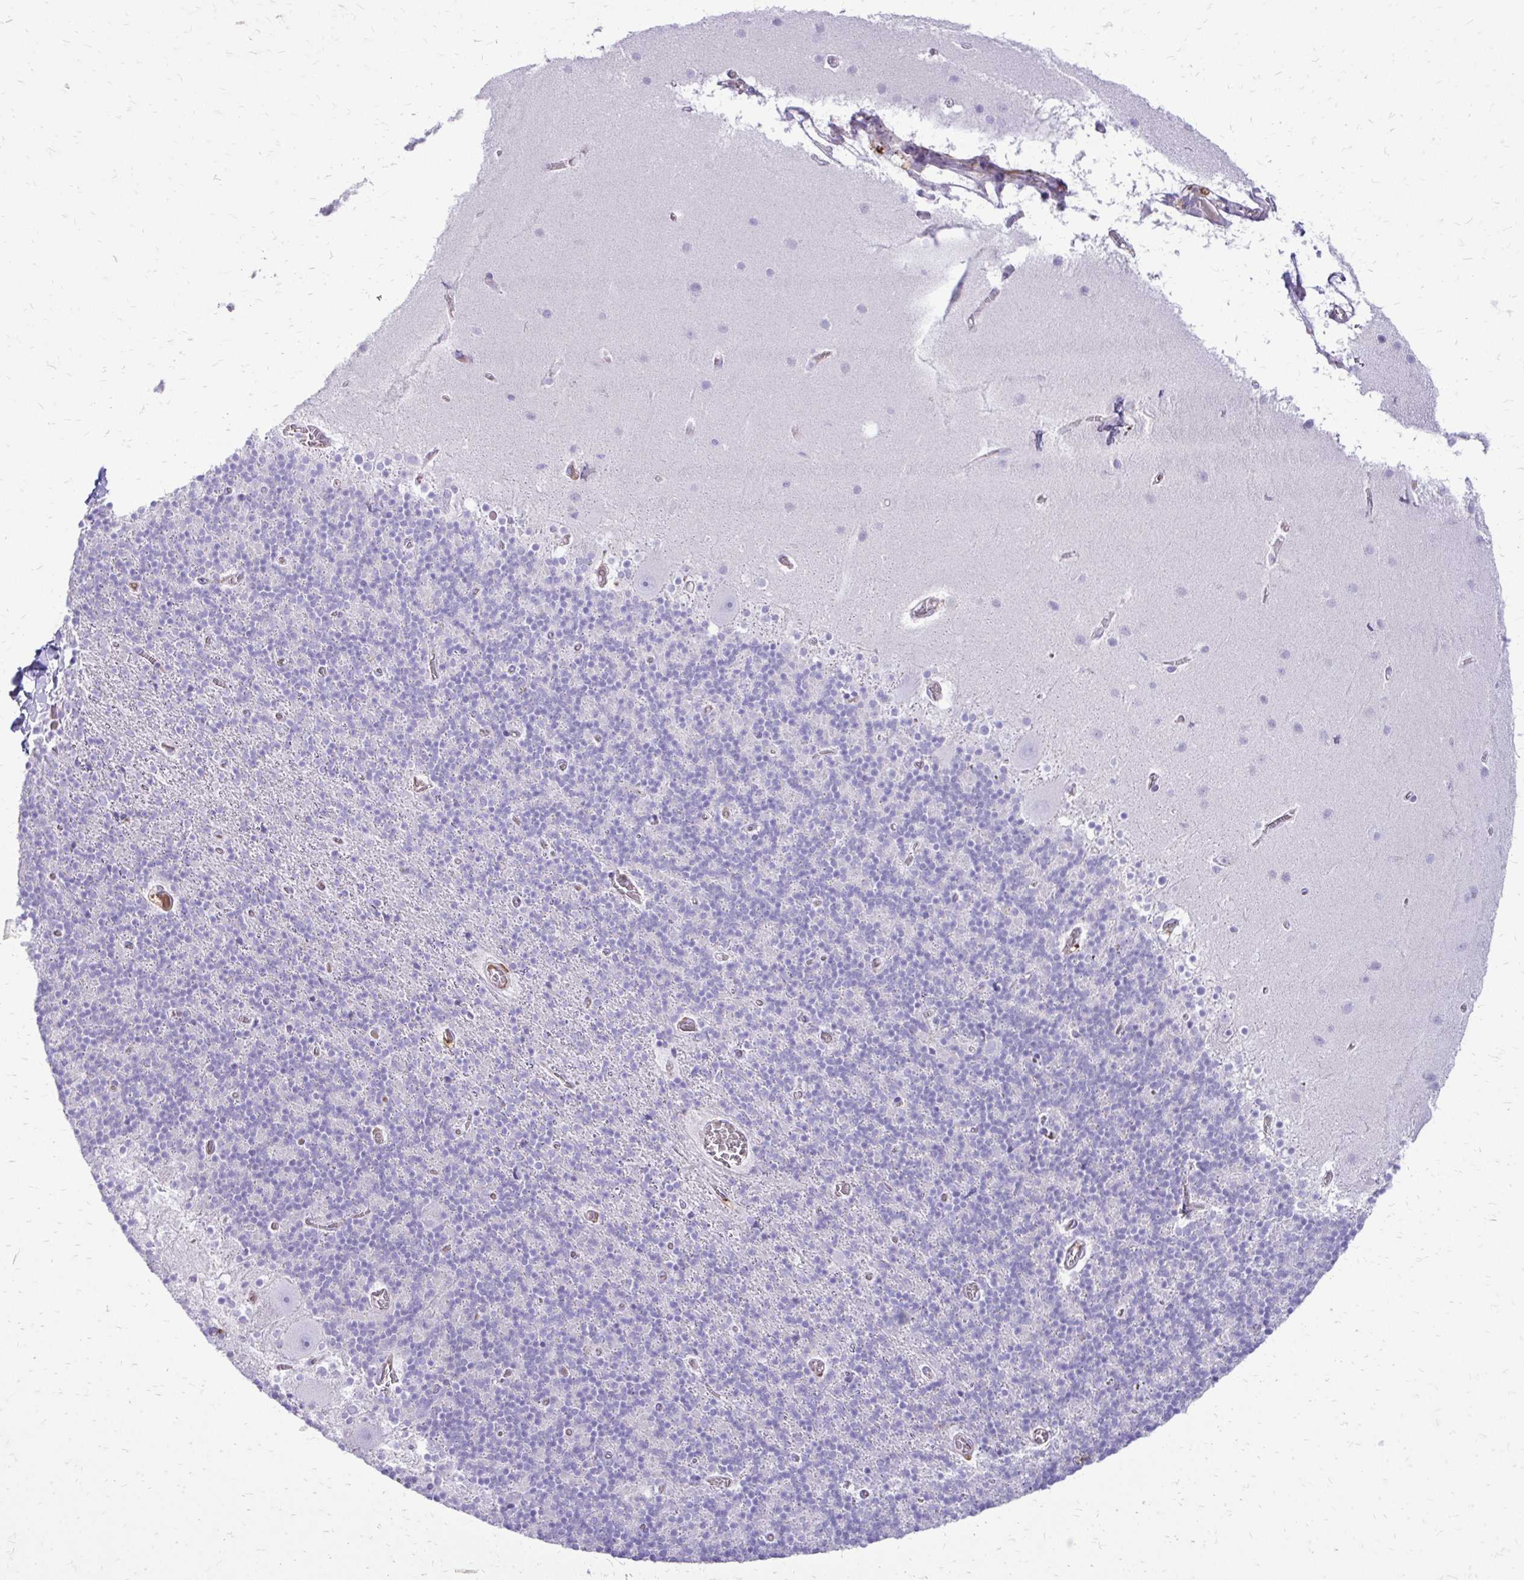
{"staining": {"intensity": "negative", "quantity": "none", "location": "none"}, "tissue": "cerebellum", "cell_type": "Cells in granular layer", "image_type": "normal", "snomed": [{"axis": "morphology", "description": "Normal tissue, NOS"}, {"axis": "topography", "description": "Cerebellum"}], "caption": "DAB immunohistochemical staining of normal human cerebellum exhibits no significant expression in cells in granular layer.", "gene": "SIGLEC11", "patient": {"sex": "male", "age": 70}}